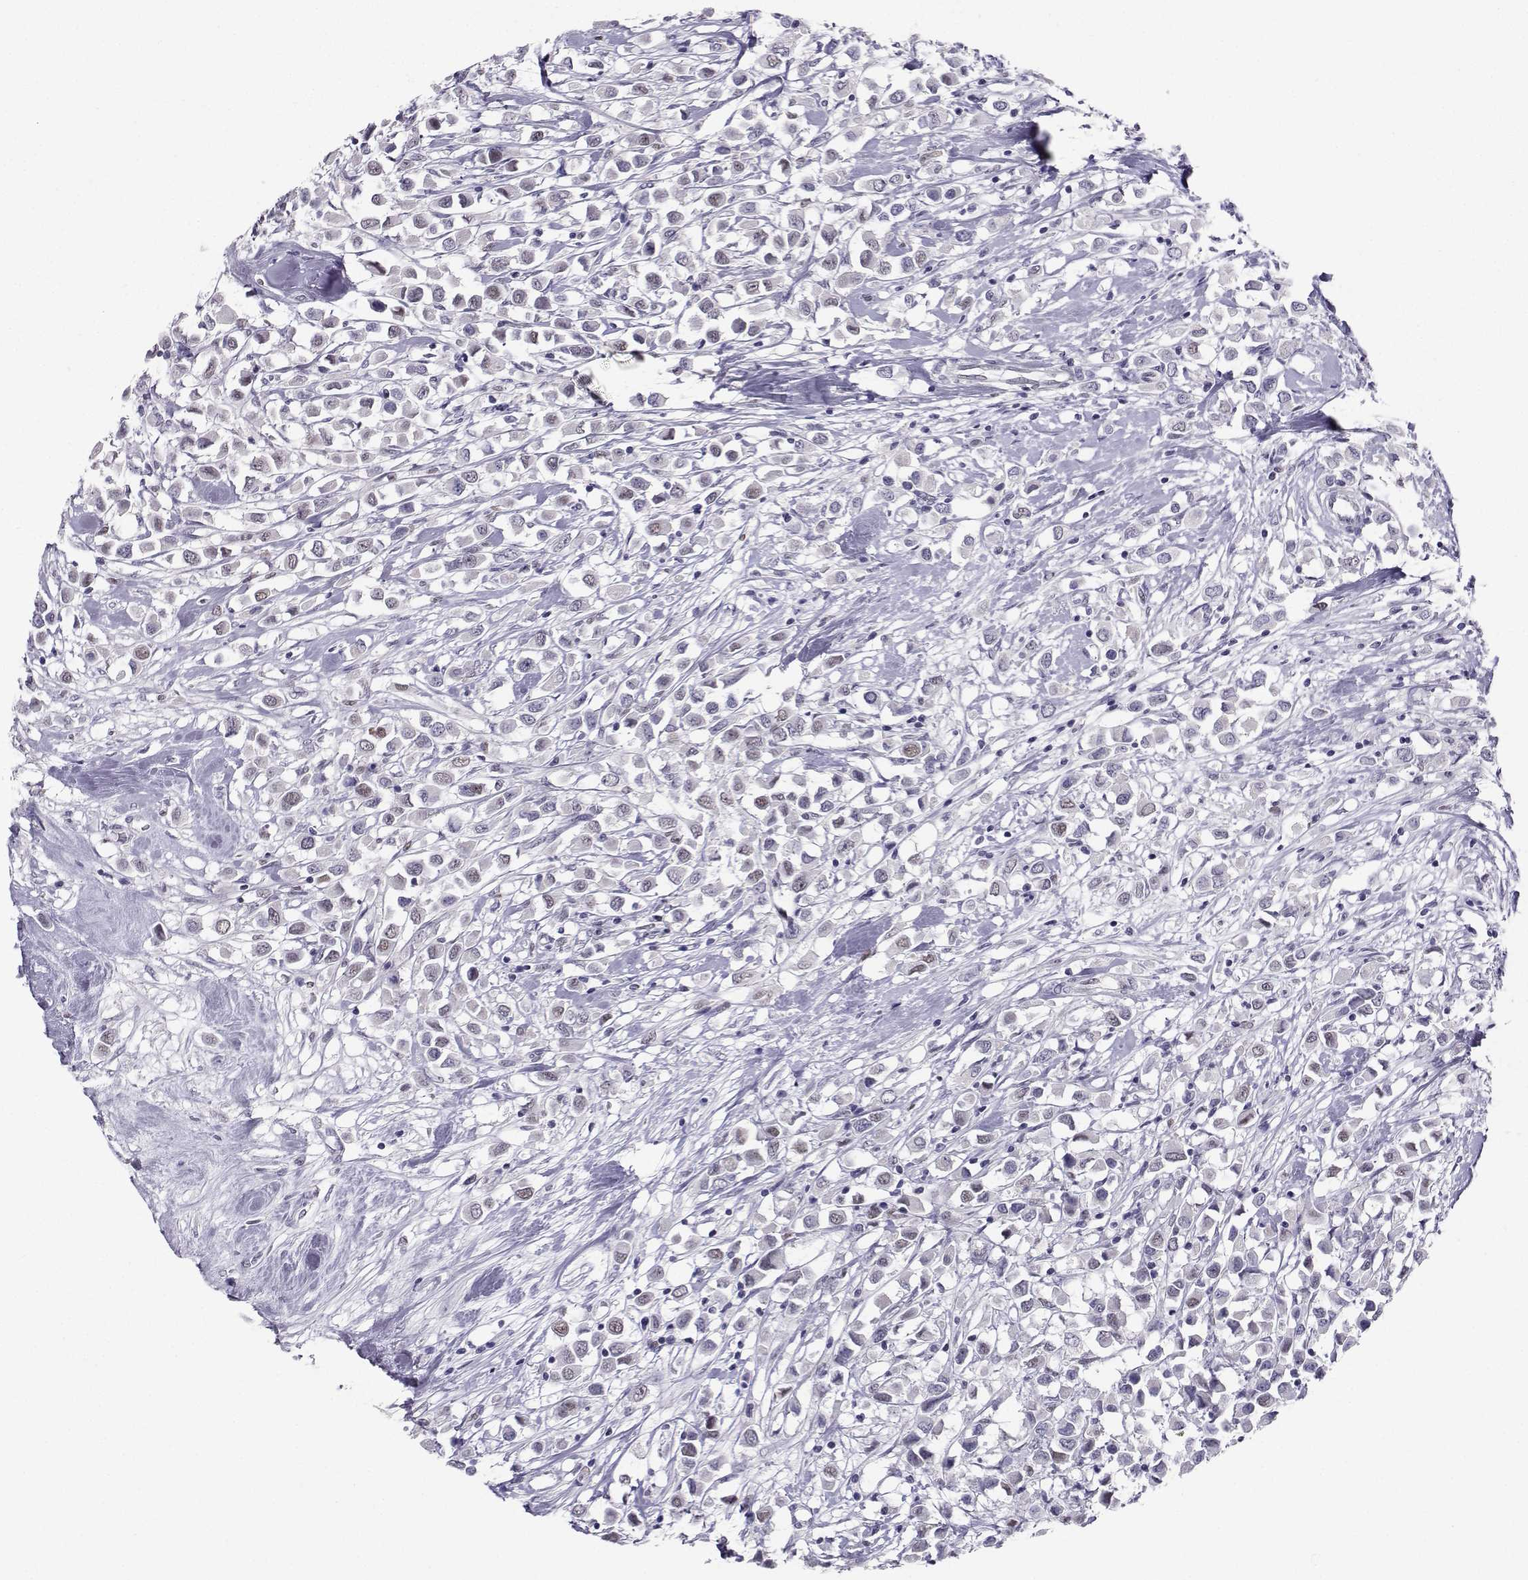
{"staining": {"intensity": "negative", "quantity": "none", "location": "none"}, "tissue": "breast cancer", "cell_type": "Tumor cells", "image_type": "cancer", "snomed": [{"axis": "morphology", "description": "Duct carcinoma"}, {"axis": "topography", "description": "Breast"}], "caption": "Intraductal carcinoma (breast) was stained to show a protein in brown. There is no significant expression in tumor cells.", "gene": "TEDC2", "patient": {"sex": "female", "age": 61}}